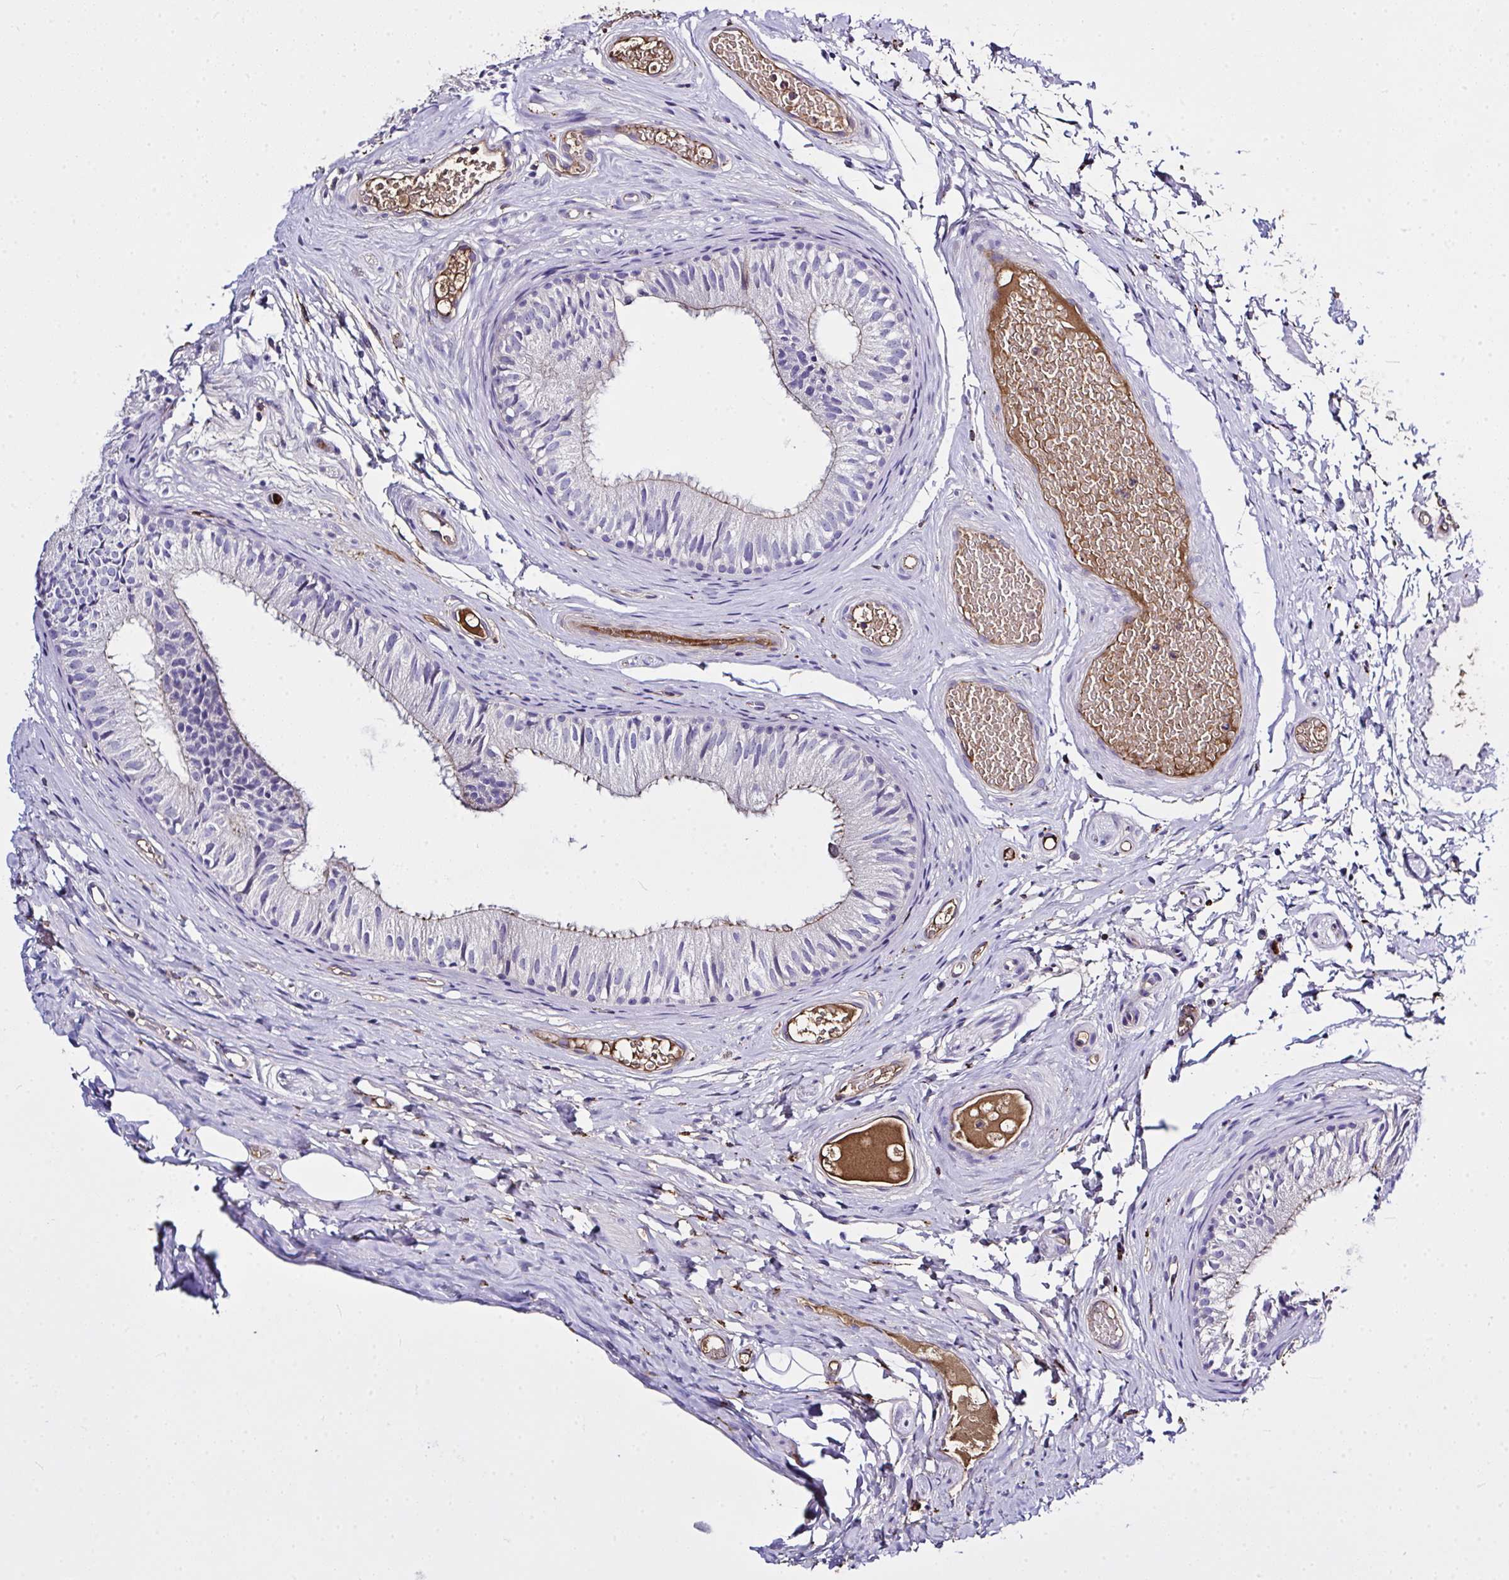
{"staining": {"intensity": "strong", "quantity": "25%-75%", "location": "cytoplasmic/membranous"}, "tissue": "epididymis", "cell_type": "Glandular cells", "image_type": "normal", "snomed": [{"axis": "morphology", "description": "Normal tissue, NOS"}, {"axis": "morphology", "description": "Seminoma, NOS"}, {"axis": "topography", "description": "Testis"}, {"axis": "topography", "description": "Epididymis"}], "caption": "IHC (DAB (3,3'-diaminobenzidine)) staining of normal human epididymis displays strong cytoplasmic/membranous protein positivity in approximately 25%-75% of glandular cells.", "gene": "ZNF813", "patient": {"sex": "male", "age": 34}}